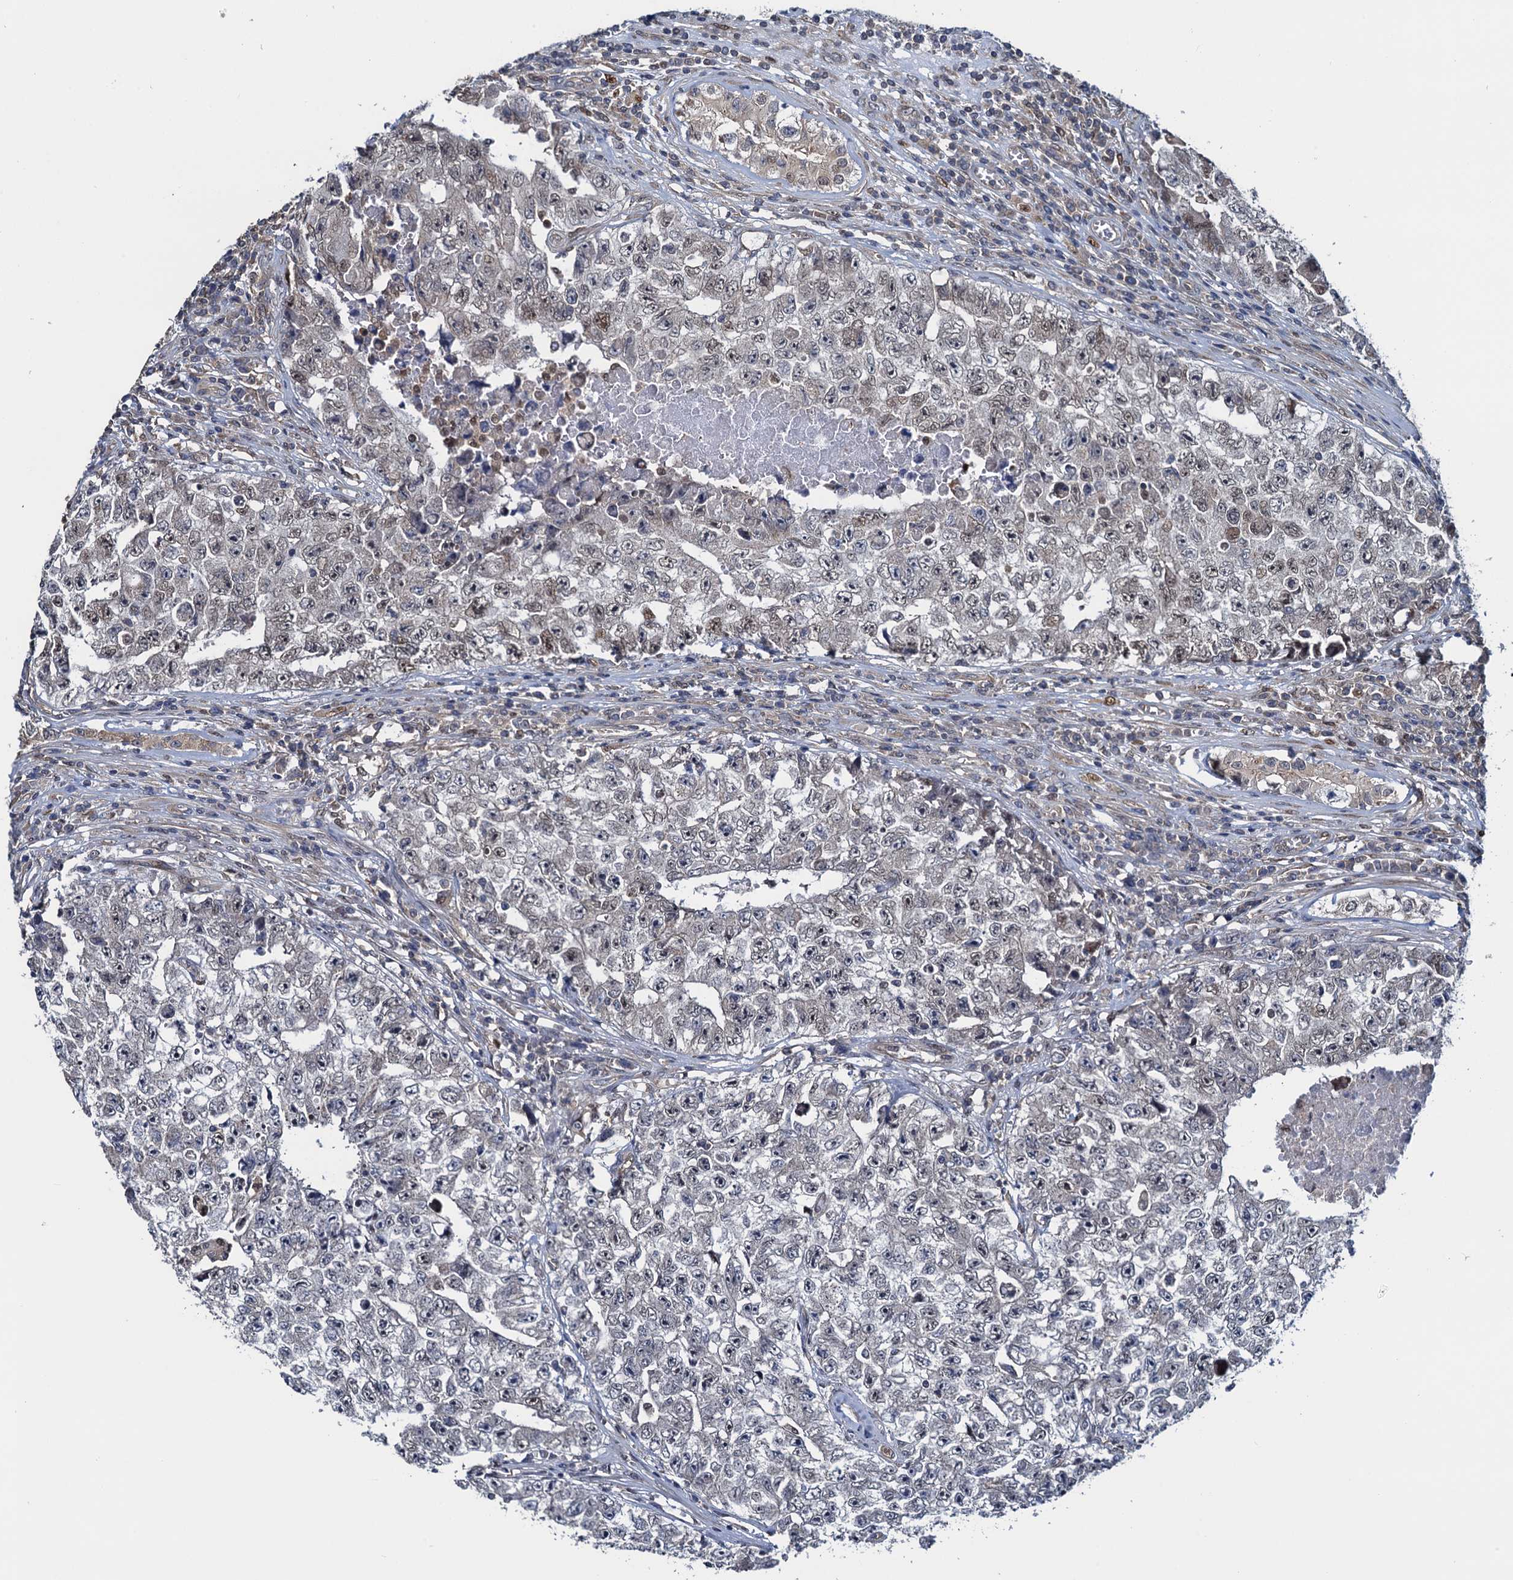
{"staining": {"intensity": "weak", "quantity": "<25%", "location": "nuclear"}, "tissue": "testis cancer", "cell_type": "Tumor cells", "image_type": "cancer", "snomed": [{"axis": "morphology", "description": "Carcinoma, Embryonal, NOS"}, {"axis": "topography", "description": "Testis"}], "caption": "Immunohistochemistry (IHC) histopathology image of testis embryonal carcinoma stained for a protein (brown), which displays no expression in tumor cells.", "gene": "RNF125", "patient": {"sex": "male", "age": 17}}